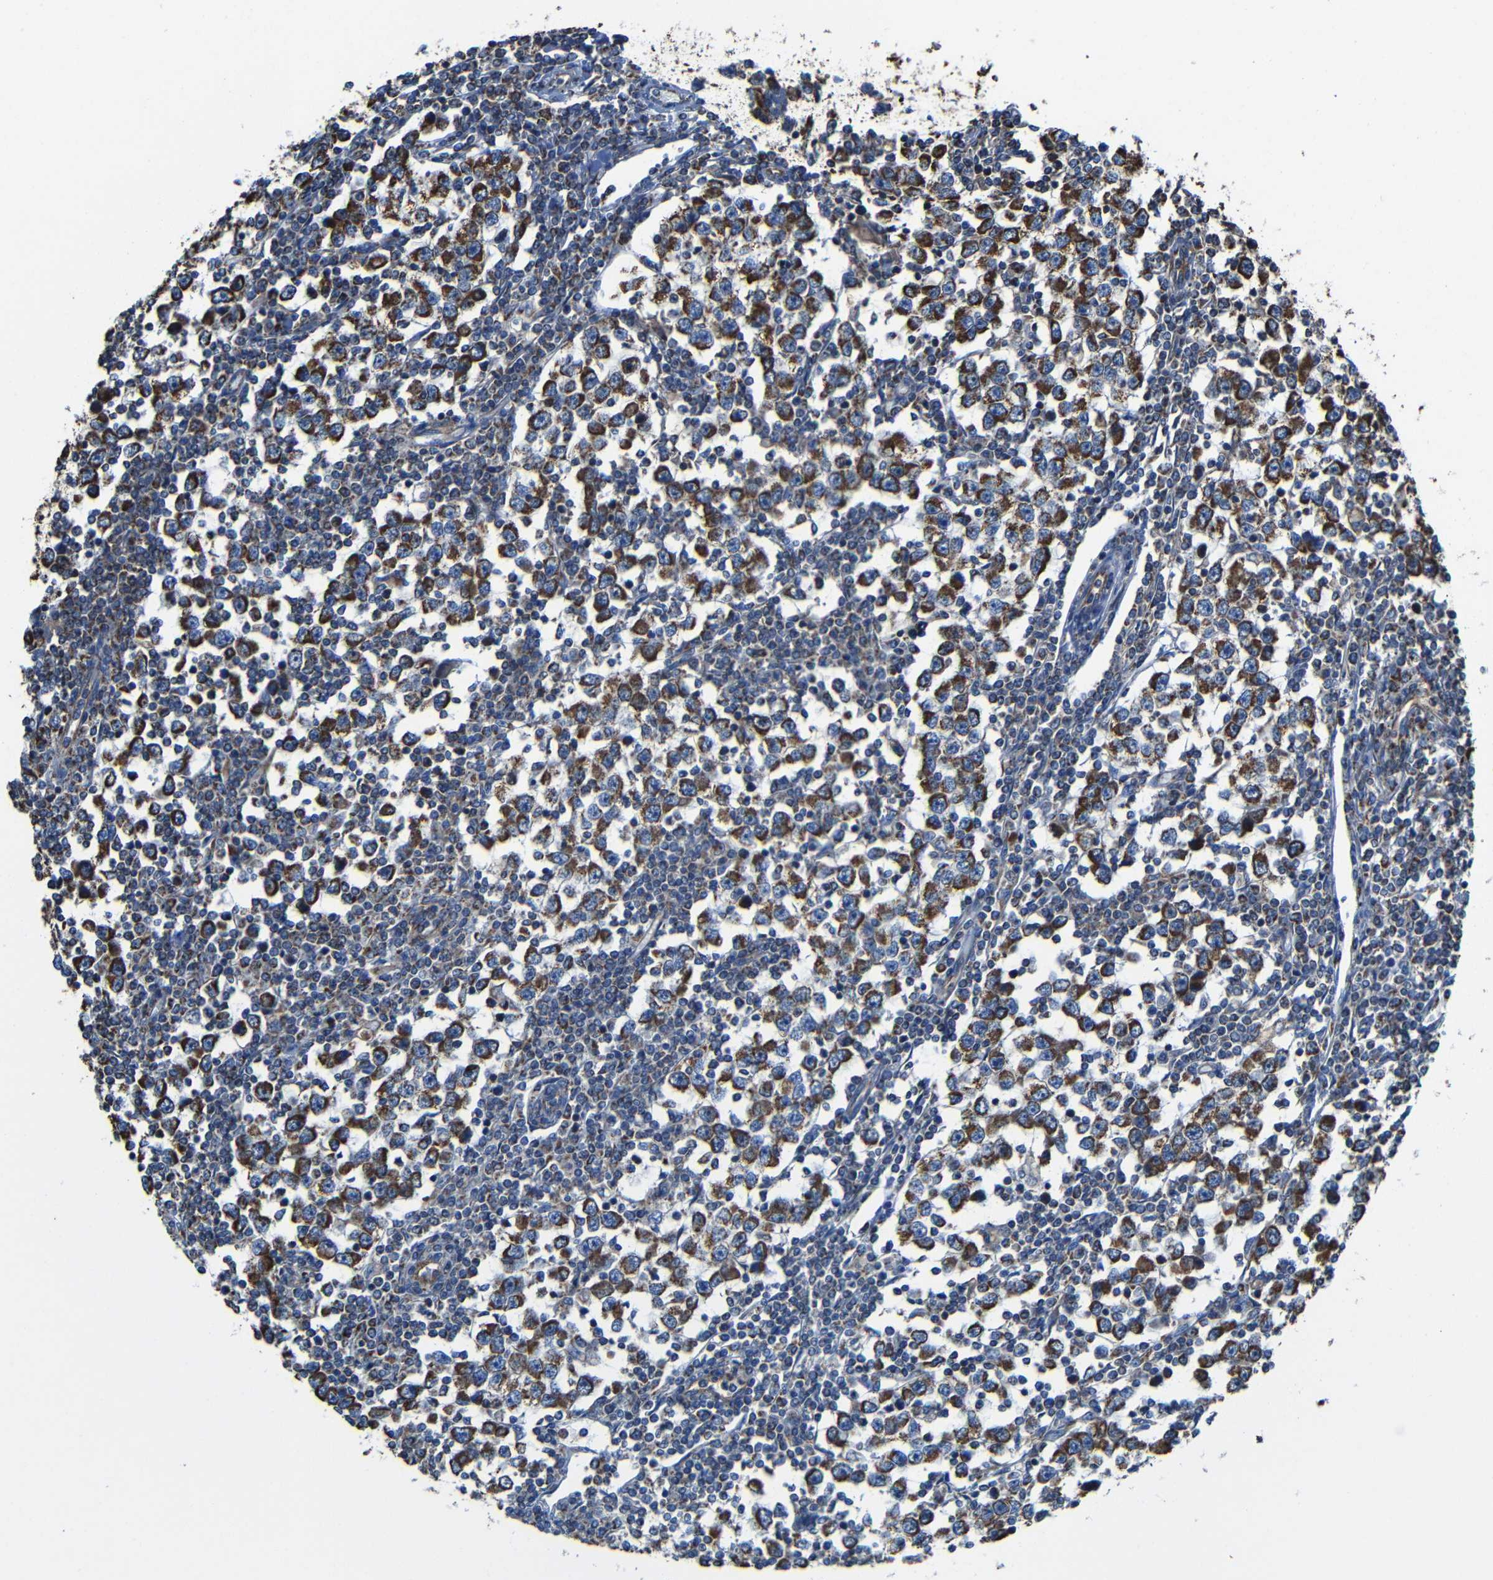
{"staining": {"intensity": "strong", "quantity": ">75%", "location": "cytoplasmic/membranous"}, "tissue": "testis cancer", "cell_type": "Tumor cells", "image_type": "cancer", "snomed": [{"axis": "morphology", "description": "Seminoma, NOS"}, {"axis": "topography", "description": "Testis"}], "caption": "The photomicrograph displays staining of testis cancer (seminoma), revealing strong cytoplasmic/membranous protein positivity (brown color) within tumor cells. Using DAB (3,3'-diaminobenzidine) (brown) and hematoxylin (blue) stains, captured at high magnification using brightfield microscopy.", "gene": "INTS6L", "patient": {"sex": "male", "age": 65}}